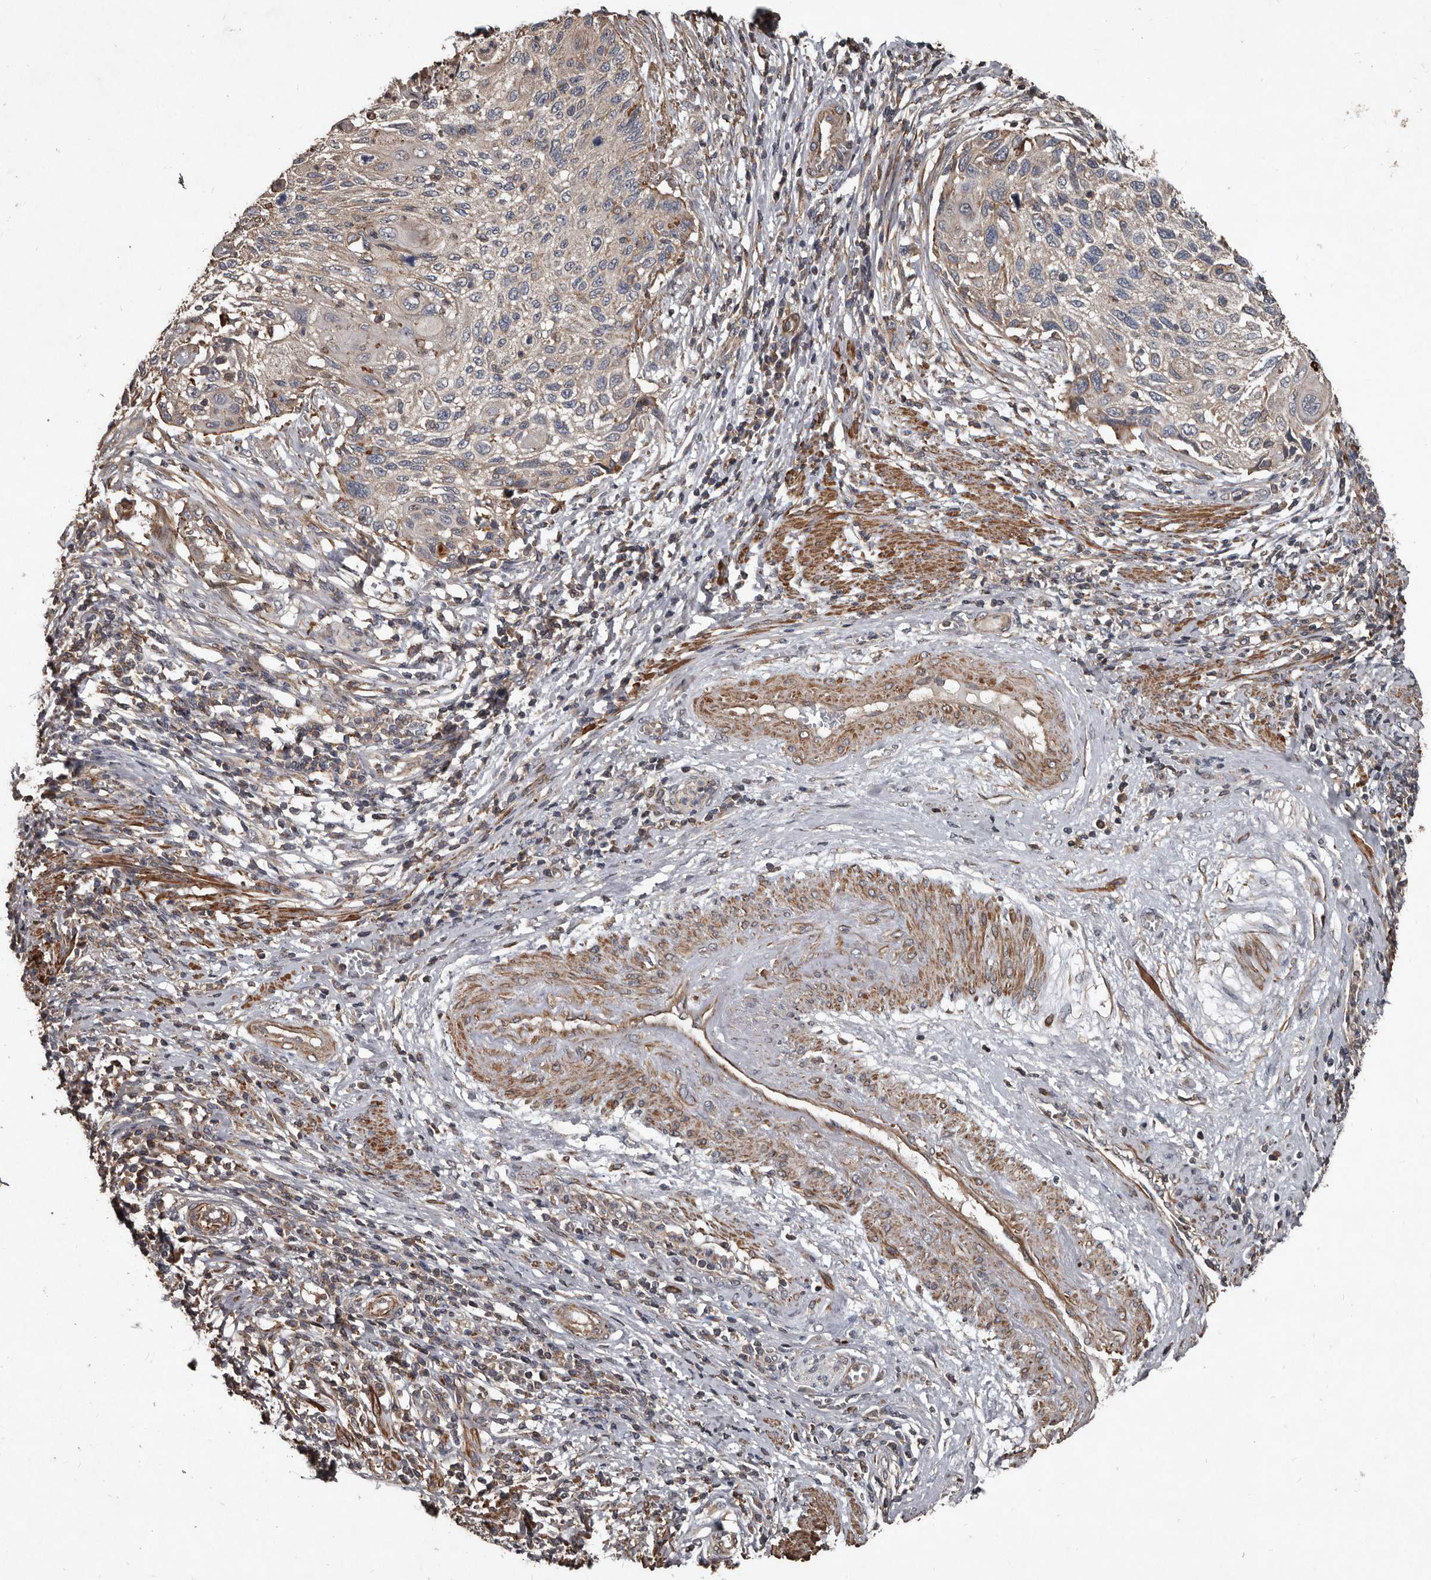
{"staining": {"intensity": "weak", "quantity": "<25%", "location": "cytoplasmic/membranous"}, "tissue": "cervical cancer", "cell_type": "Tumor cells", "image_type": "cancer", "snomed": [{"axis": "morphology", "description": "Squamous cell carcinoma, NOS"}, {"axis": "topography", "description": "Cervix"}], "caption": "This micrograph is of cervical cancer stained with IHC to label a protein in brown with the nuclei are counter-stained blue. There is no staining in tumor cells.", "gene": "GREB1", "patient": {"sex": "female", "age": 70}}